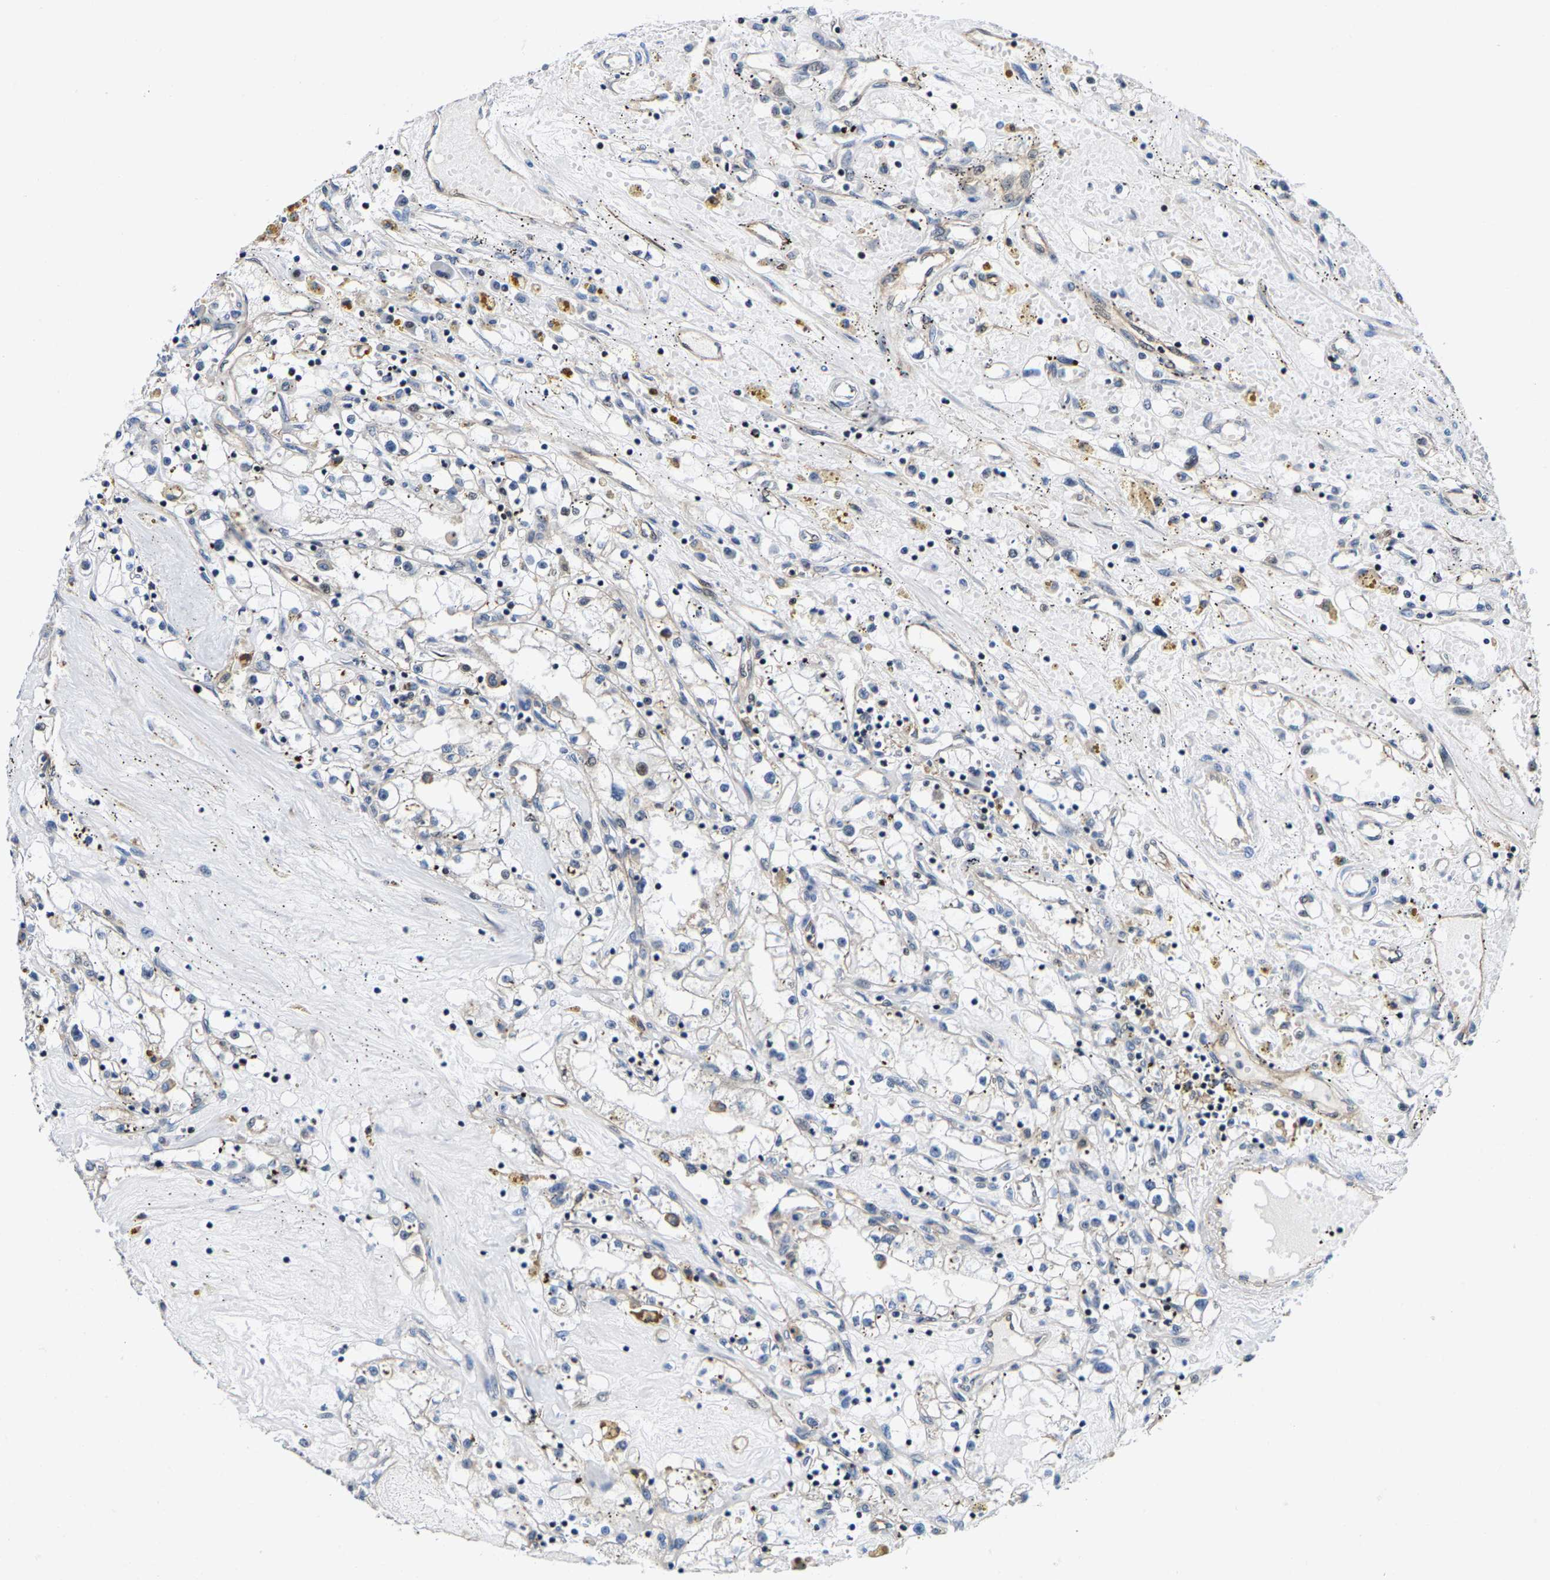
{"staining": {"intensity": "negative", "quantity": "none", "location": "none"}, "tissue": "renal cancer", "cell_type": "Tumor cells", "image_type": "cancer", "snomed": [{"axis": "morphology", "description": "Adenocarcinoma, NOS"}, {"axis": "topography", "description": "Kidney"}], "caption": "An immunohistochemistry image of renal cancer (adenocarcinoma) is shown. There is no staining in tumor cells of renal cancer (adenocarcinoma).", "gene": "GTPBP10", "patient": {"sex": "male", "age": 56}}